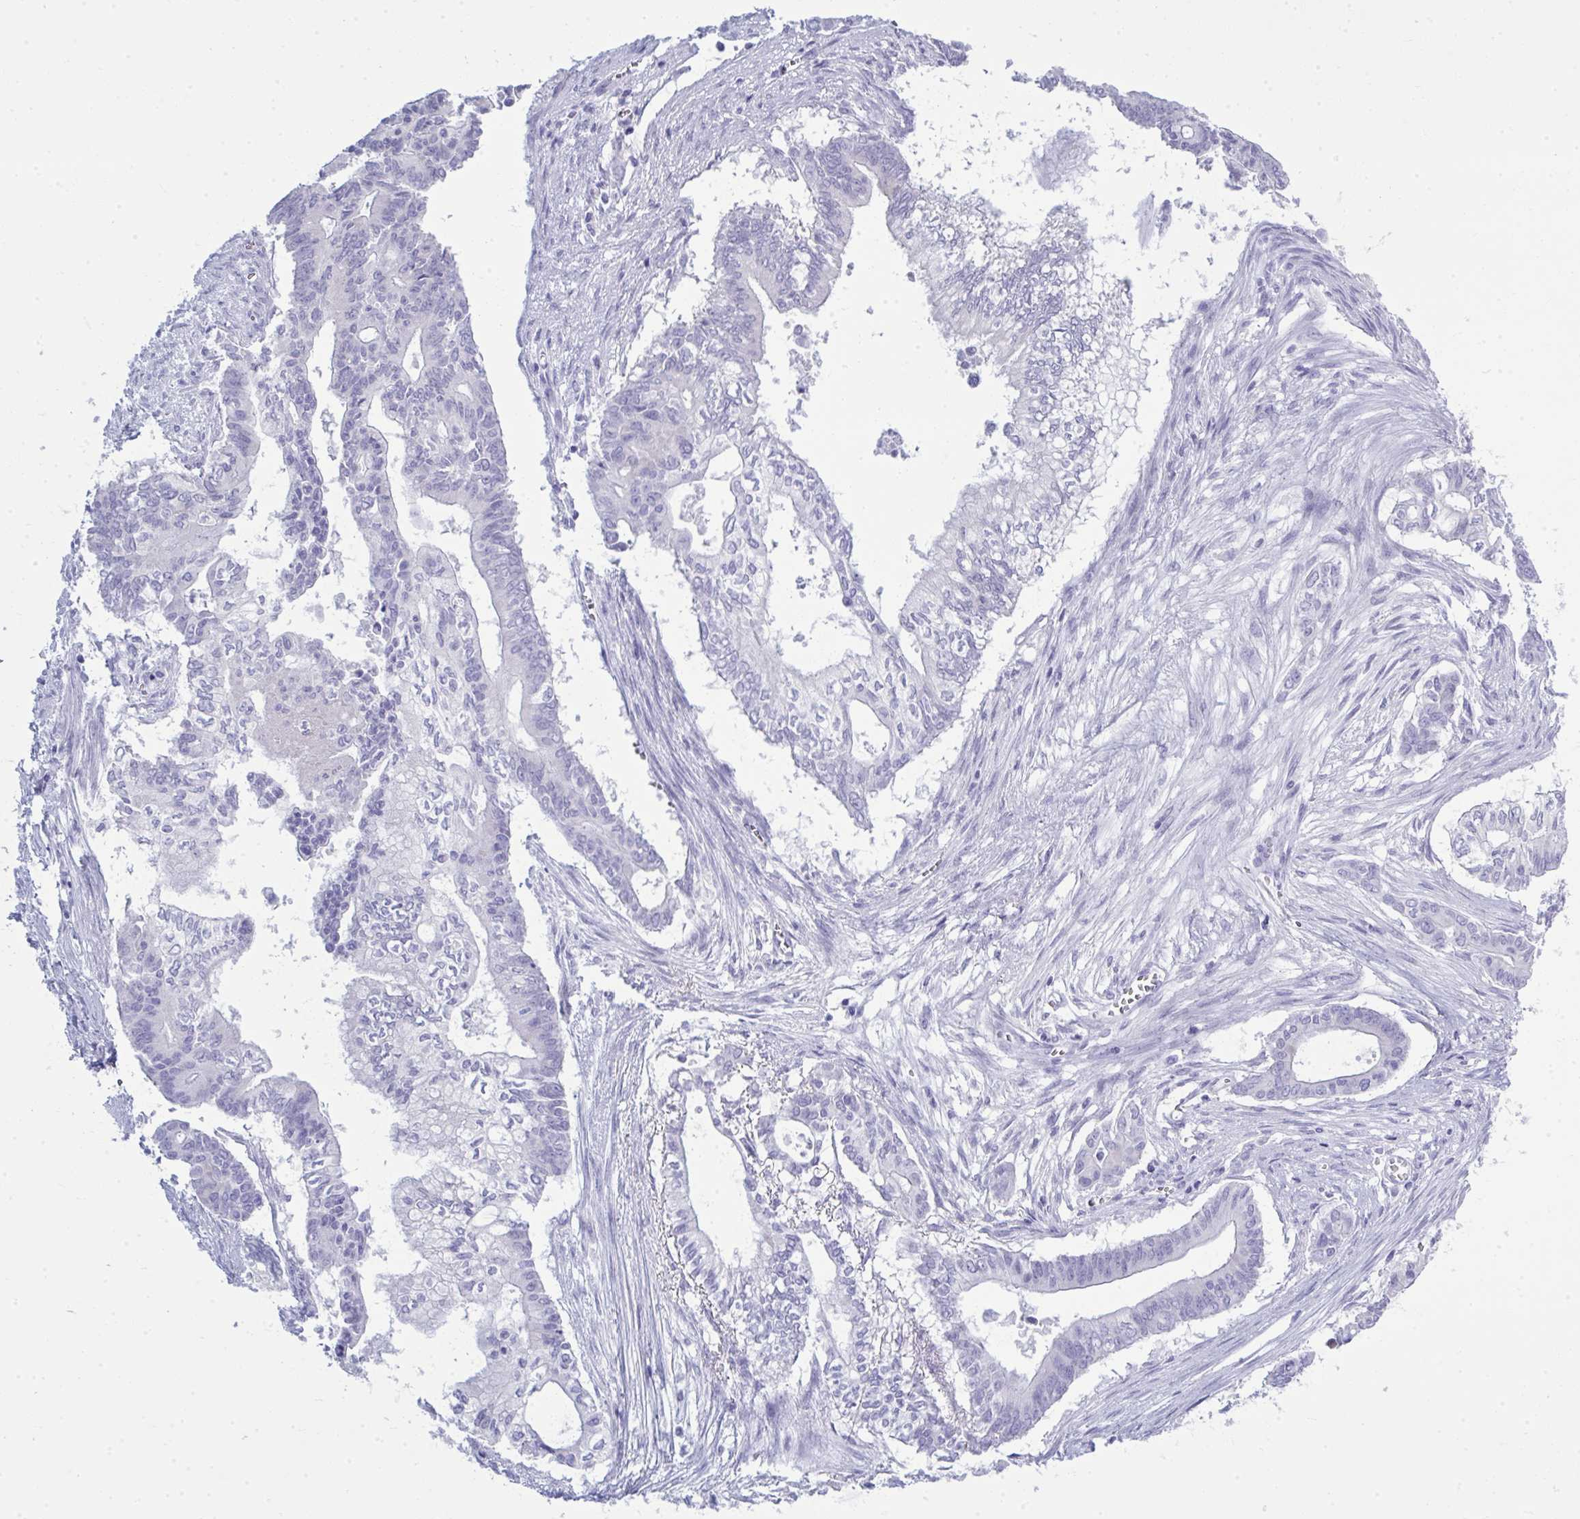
{"staining": {"intensity": "negative", "quantity": "none", "location": "none"}, "tissue": "pancreatic cancer", "cell_type": "Tumor cells", "image_type": "cancer", "snomed": [{"axis": "morphology", "description": "Adenocarcinoma, NOS"}, {"axis": "topography", "description": "Pancreas"}], "caption": "Immunohistochemistry histopathology image of human pancreatic cancer (adenocarcinoma) stained for a protein (brown), which demonstrates no positivity in tumor cells.", "gene": "QDPR", "patient": {"sex": "male", "age": 68}}